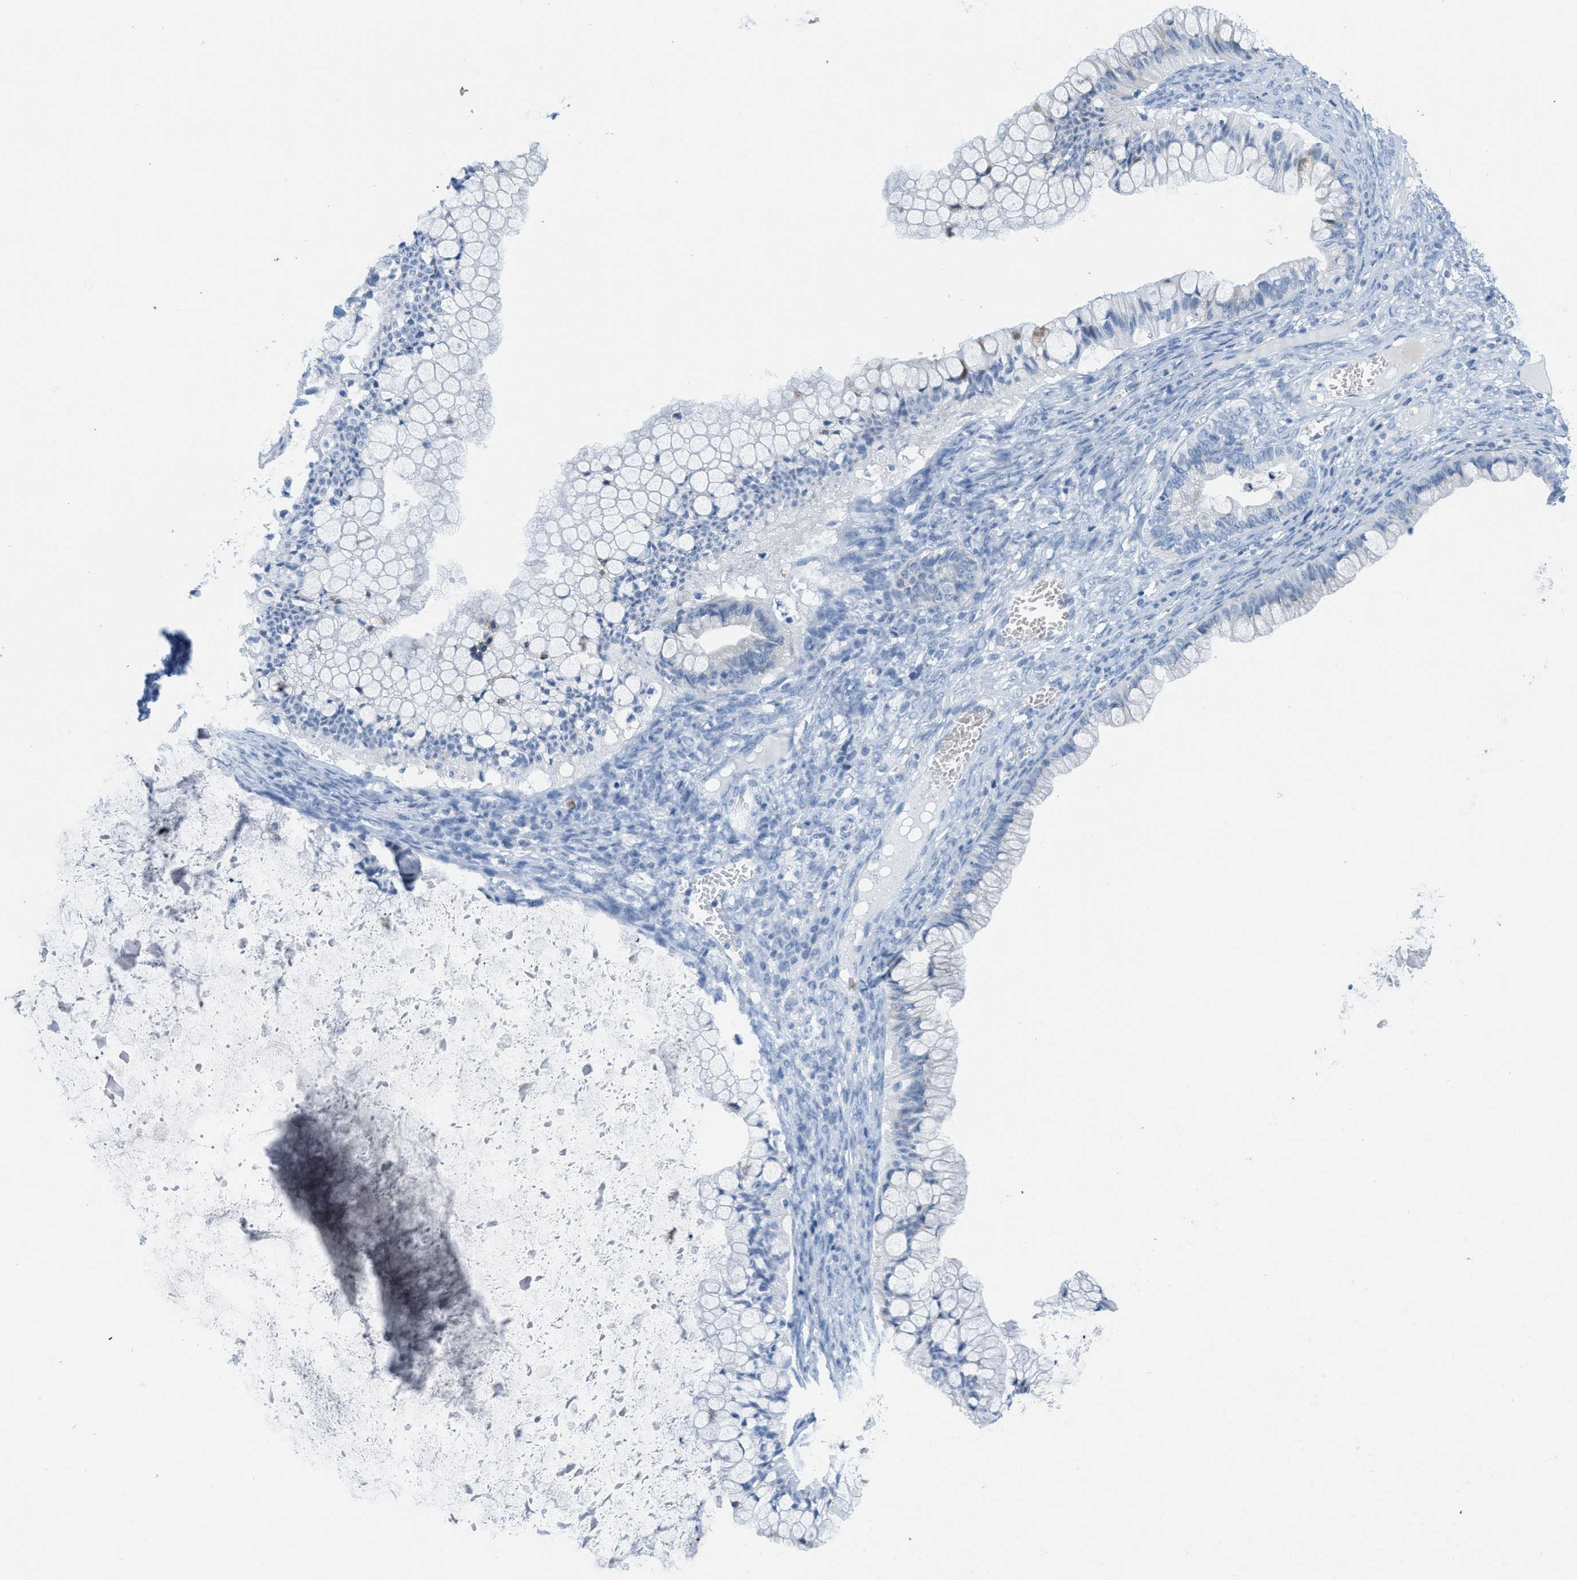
{"staining": {"intensity": "negative", "quantity": "none", "location": "none"}, "tissue": "ovarian cancer", "cell_type": "Tumor cells", "image_type": "cancer", "snomed": [{"axis": "morphology", "description": "Cystadenocarcinoma, mucinous, NOS"}, {"axis": "topography", "description": "Ovary"}], "caption": "This is a micrograph of IHC staining of ovarian cancer (mucinous cystadenocarcinoma), which shows no expression in tumor cells.", "gene": "GPM6A", "patient": {"sex": "female", "age": 57}}